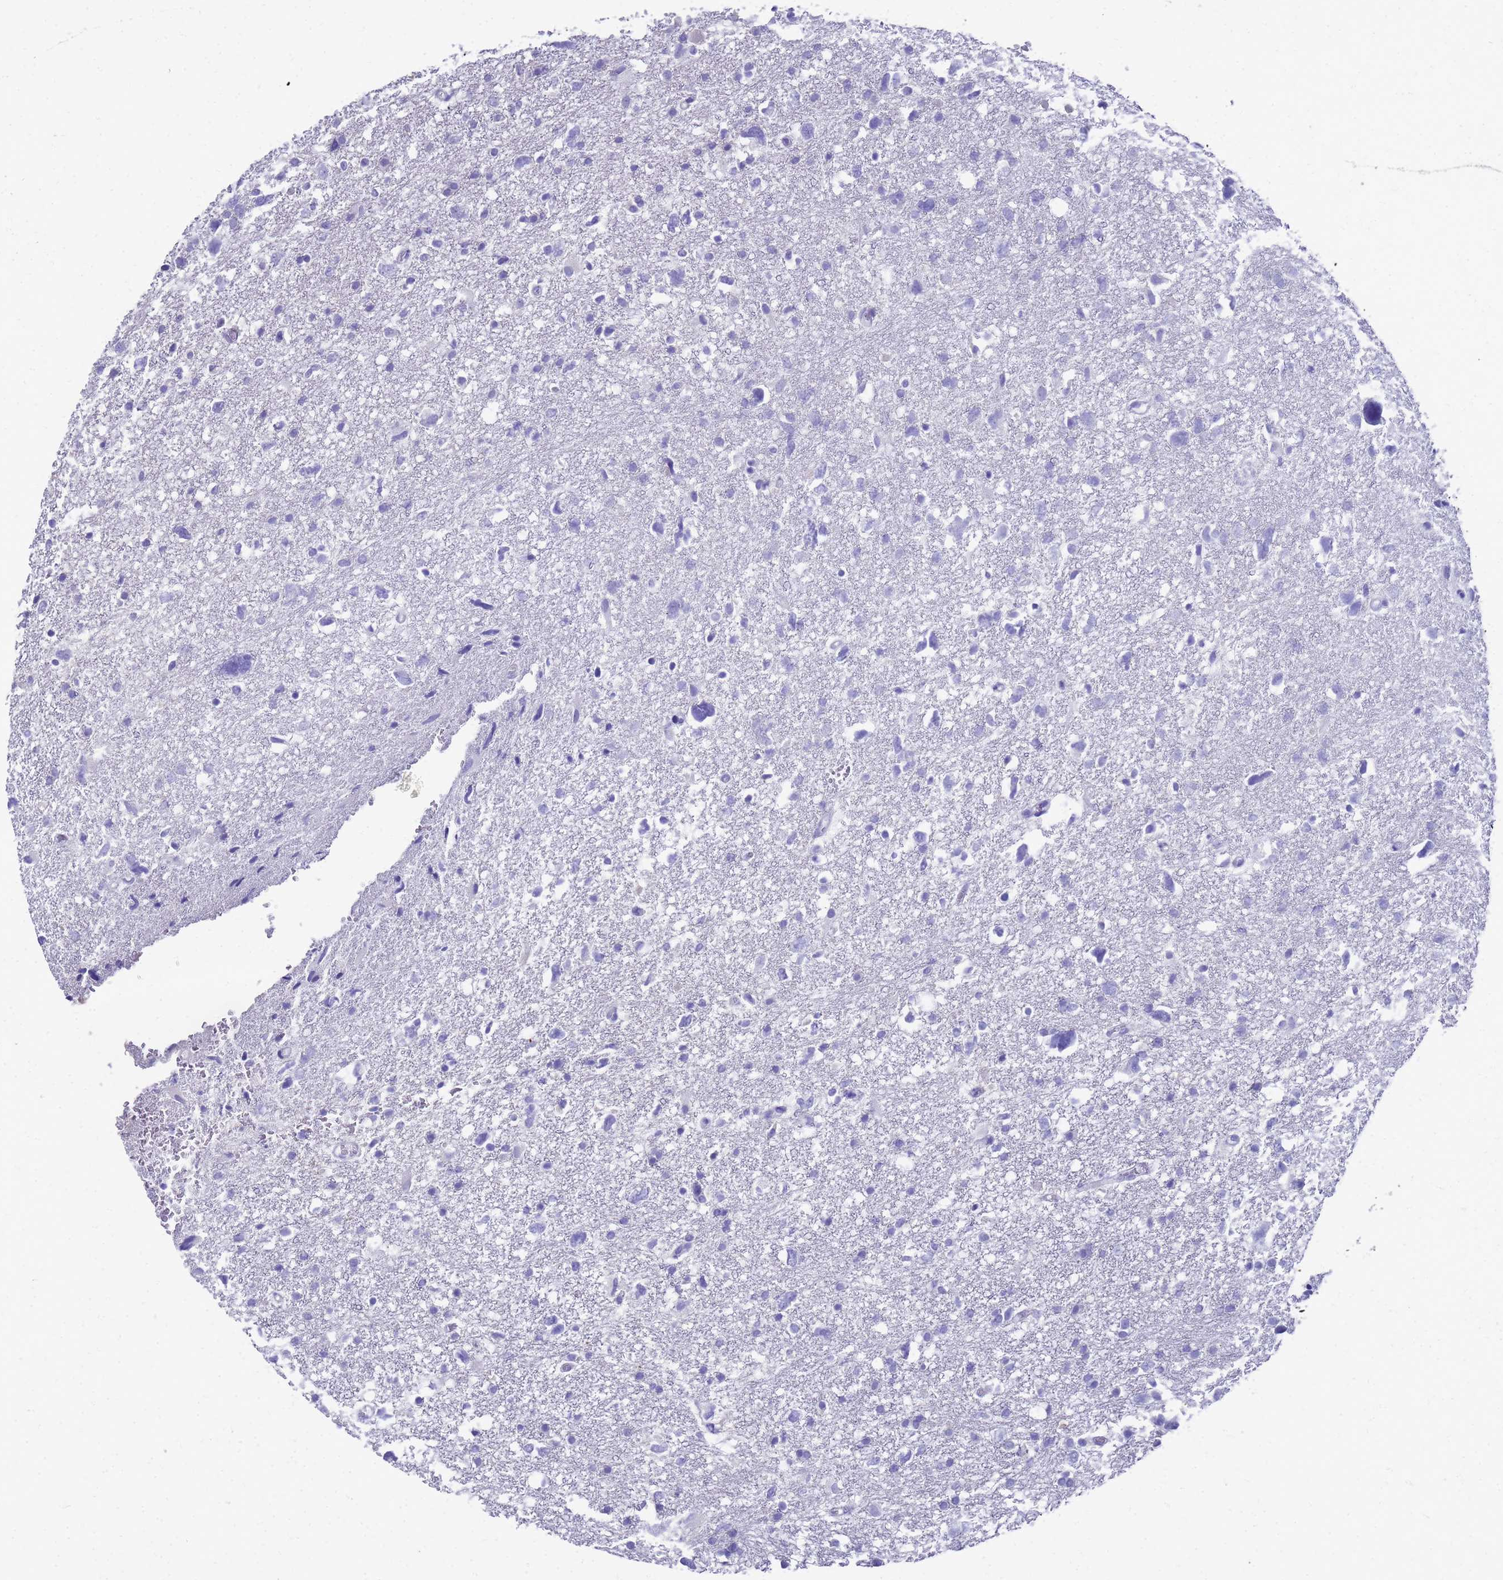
{"staining": {"intensity": "negative", "quantity": "none", "location": "none"}, "tissue": "glioma", "cell_type": "Tumor cells", "image_type": "cancer", "snomed": [{"axis": "morphology", "description": "Glioma, malignant, High grade"}, {"axis": "topography", "description": "Brain"}], "caption": "Immunohistochemical staining of human malignant high-grade glioma reveals no significant expression in tumor cells.", "gene": "MS4A13", "patient": {"sex": "male", "age": 61}}